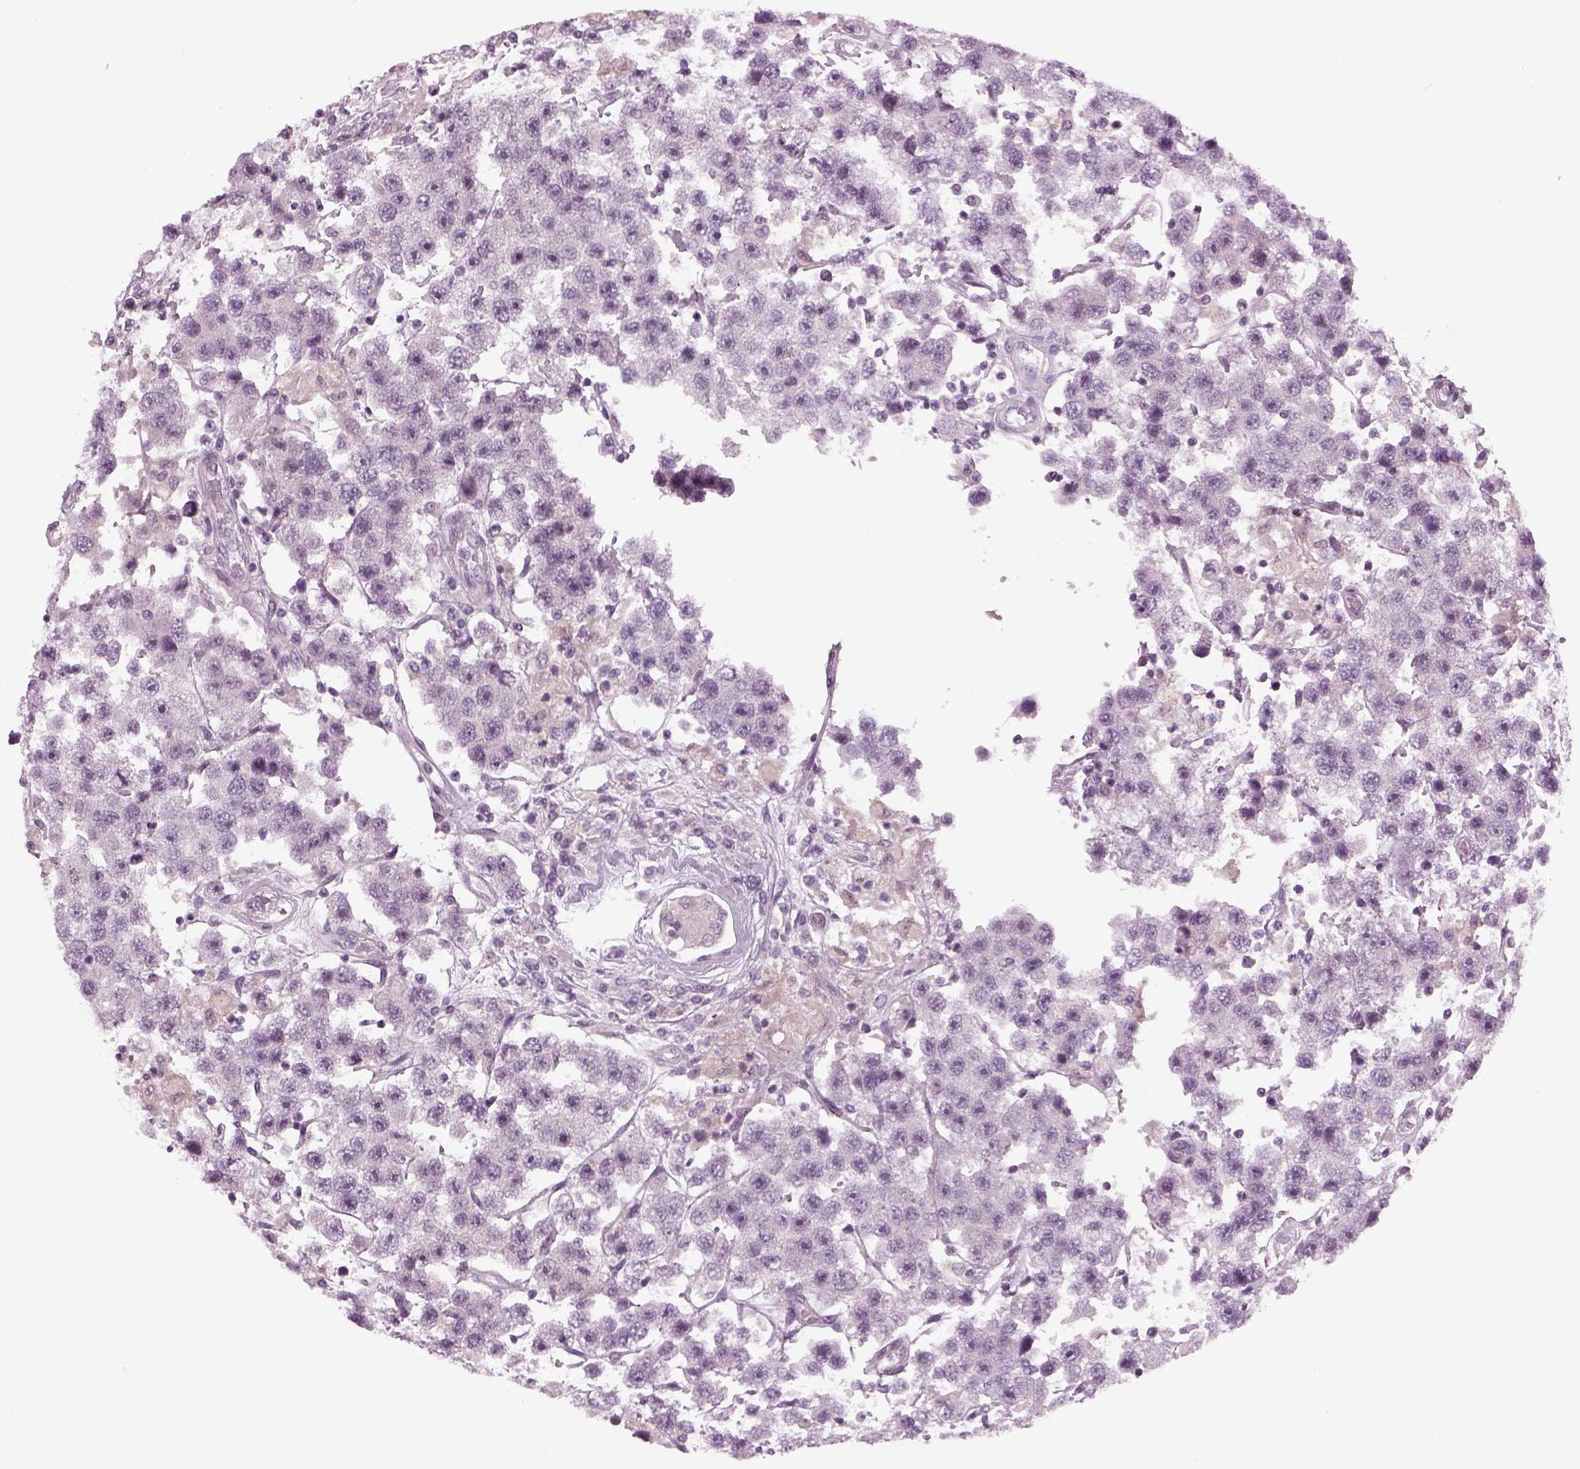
{"staining": {"intensity": "negative", "quantity": "none", "location": "none"}, "tissue": "testis cancer", "cell_type": "Tumor cells", "image_type": "cancer", "snomed": [{"axis": "morphology", "description": "Seminoma, NOS"}, {"axis": "topography", "description": "Testis"}], "caption": "High power microscopy image of an immunohistochemistry image of testis cancer (seminoma), revealing no significant positivity in tumor cells.", "gene": "LRRIQ3", "patient": {"sex": "male", "age": 45}}